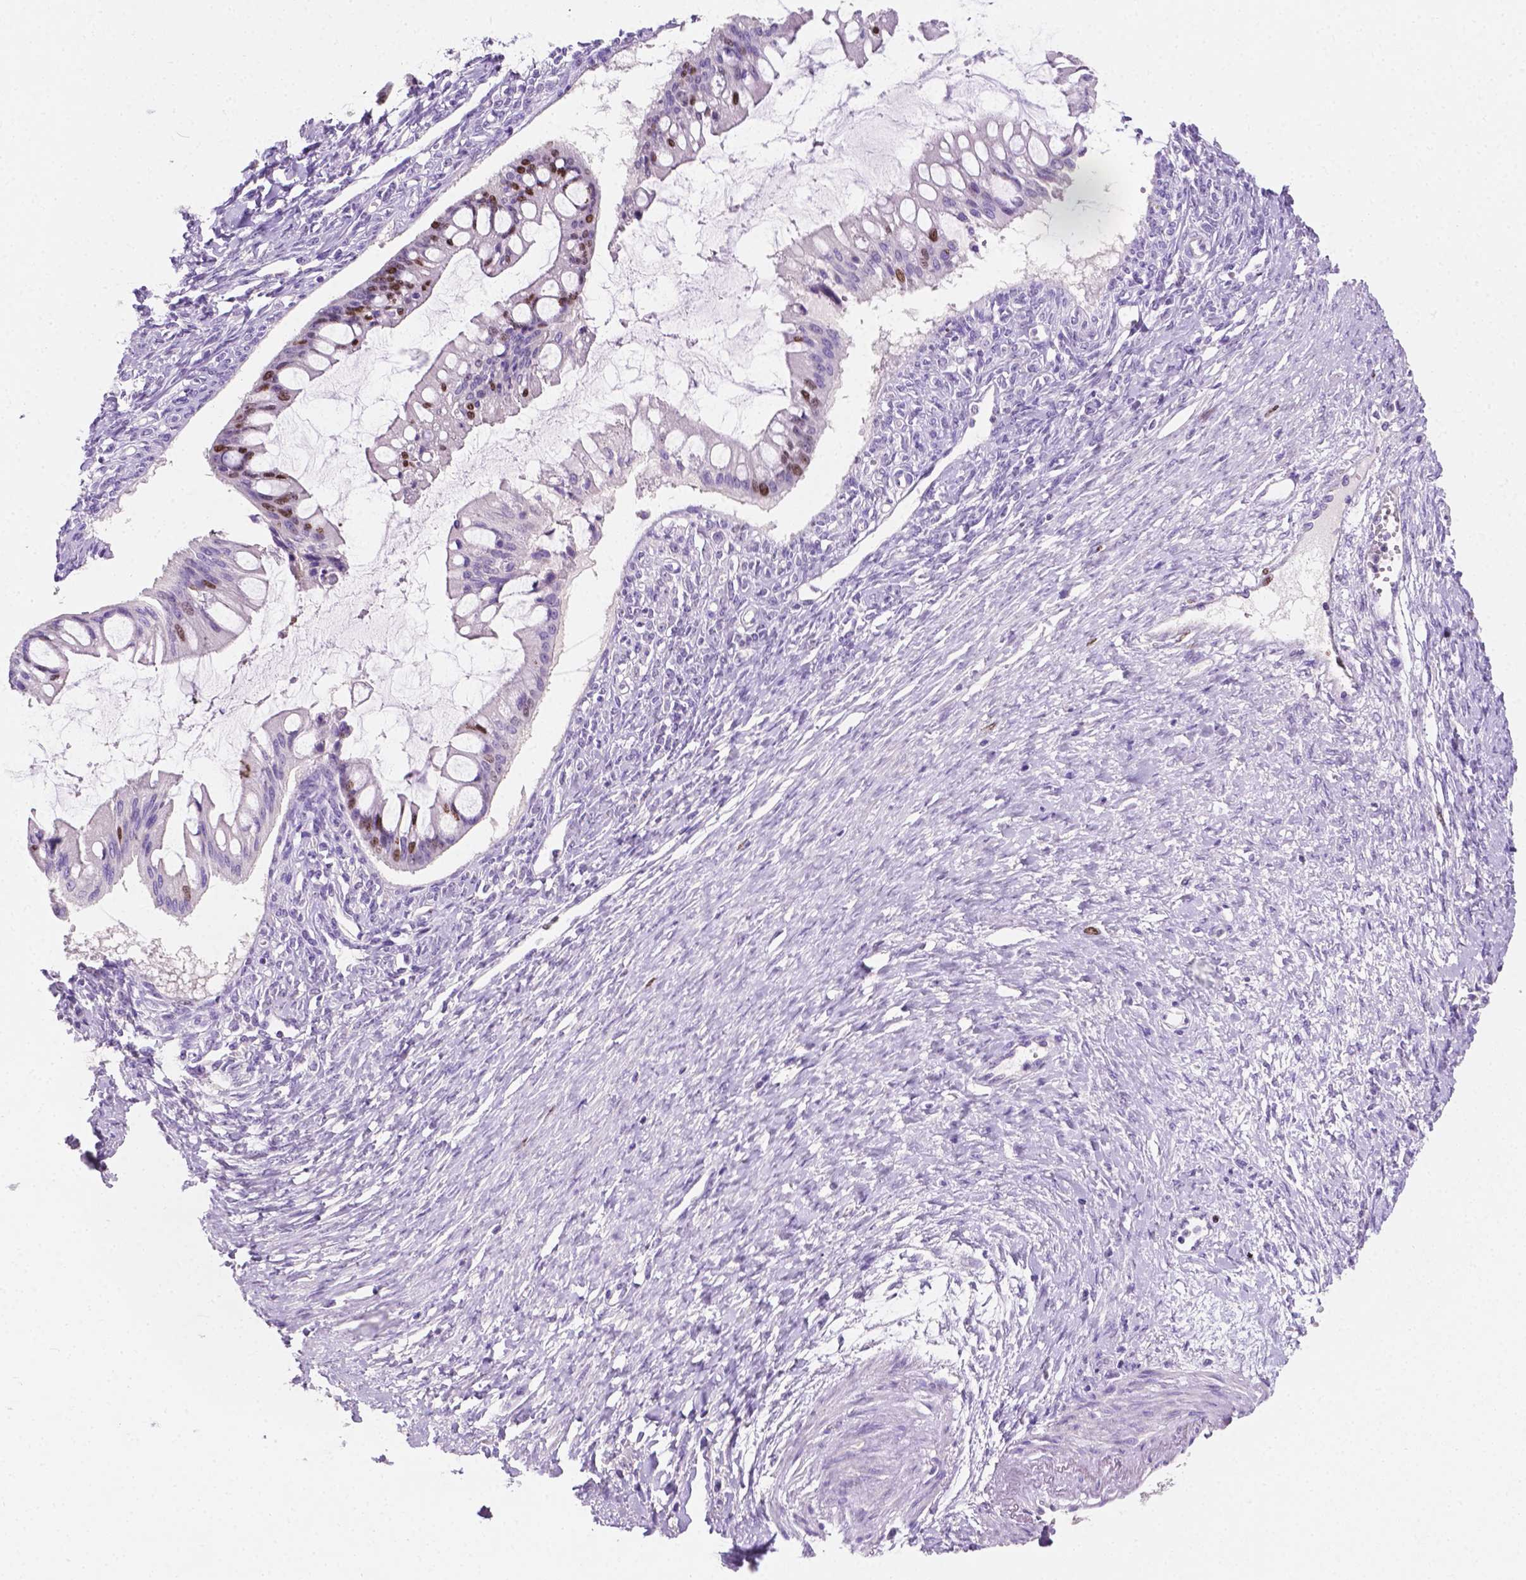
{"staining": {"intensity": "moderate", "quantity": "25%-75%", "location": "nuclear"}, "tissue": "ovarian cancer", "cell_type": "Tumor cells", "image_type": "cancer", "snomed": [{"axis": "morphology", "description": "Cystadenocarcinoma, mucinous, NOS"}, {"axis": "topography", "description": "Ovary"}], "caption": "Brown immunohistochemical staining in human ovarian cancer (mucinous cystadenocarcinoma) reveals moderate nuclear positivity in approximately 25%-75% of tumor cells. The staining was performed using DAB (3,3'-diaminobenzidine) to visualize the protein expression in brown, while the nuclei were stained in blue with hematoxylin (Magnification: 20x).", "gene": "SIAH2", "patient": {"sex": "female", "age": 73}}